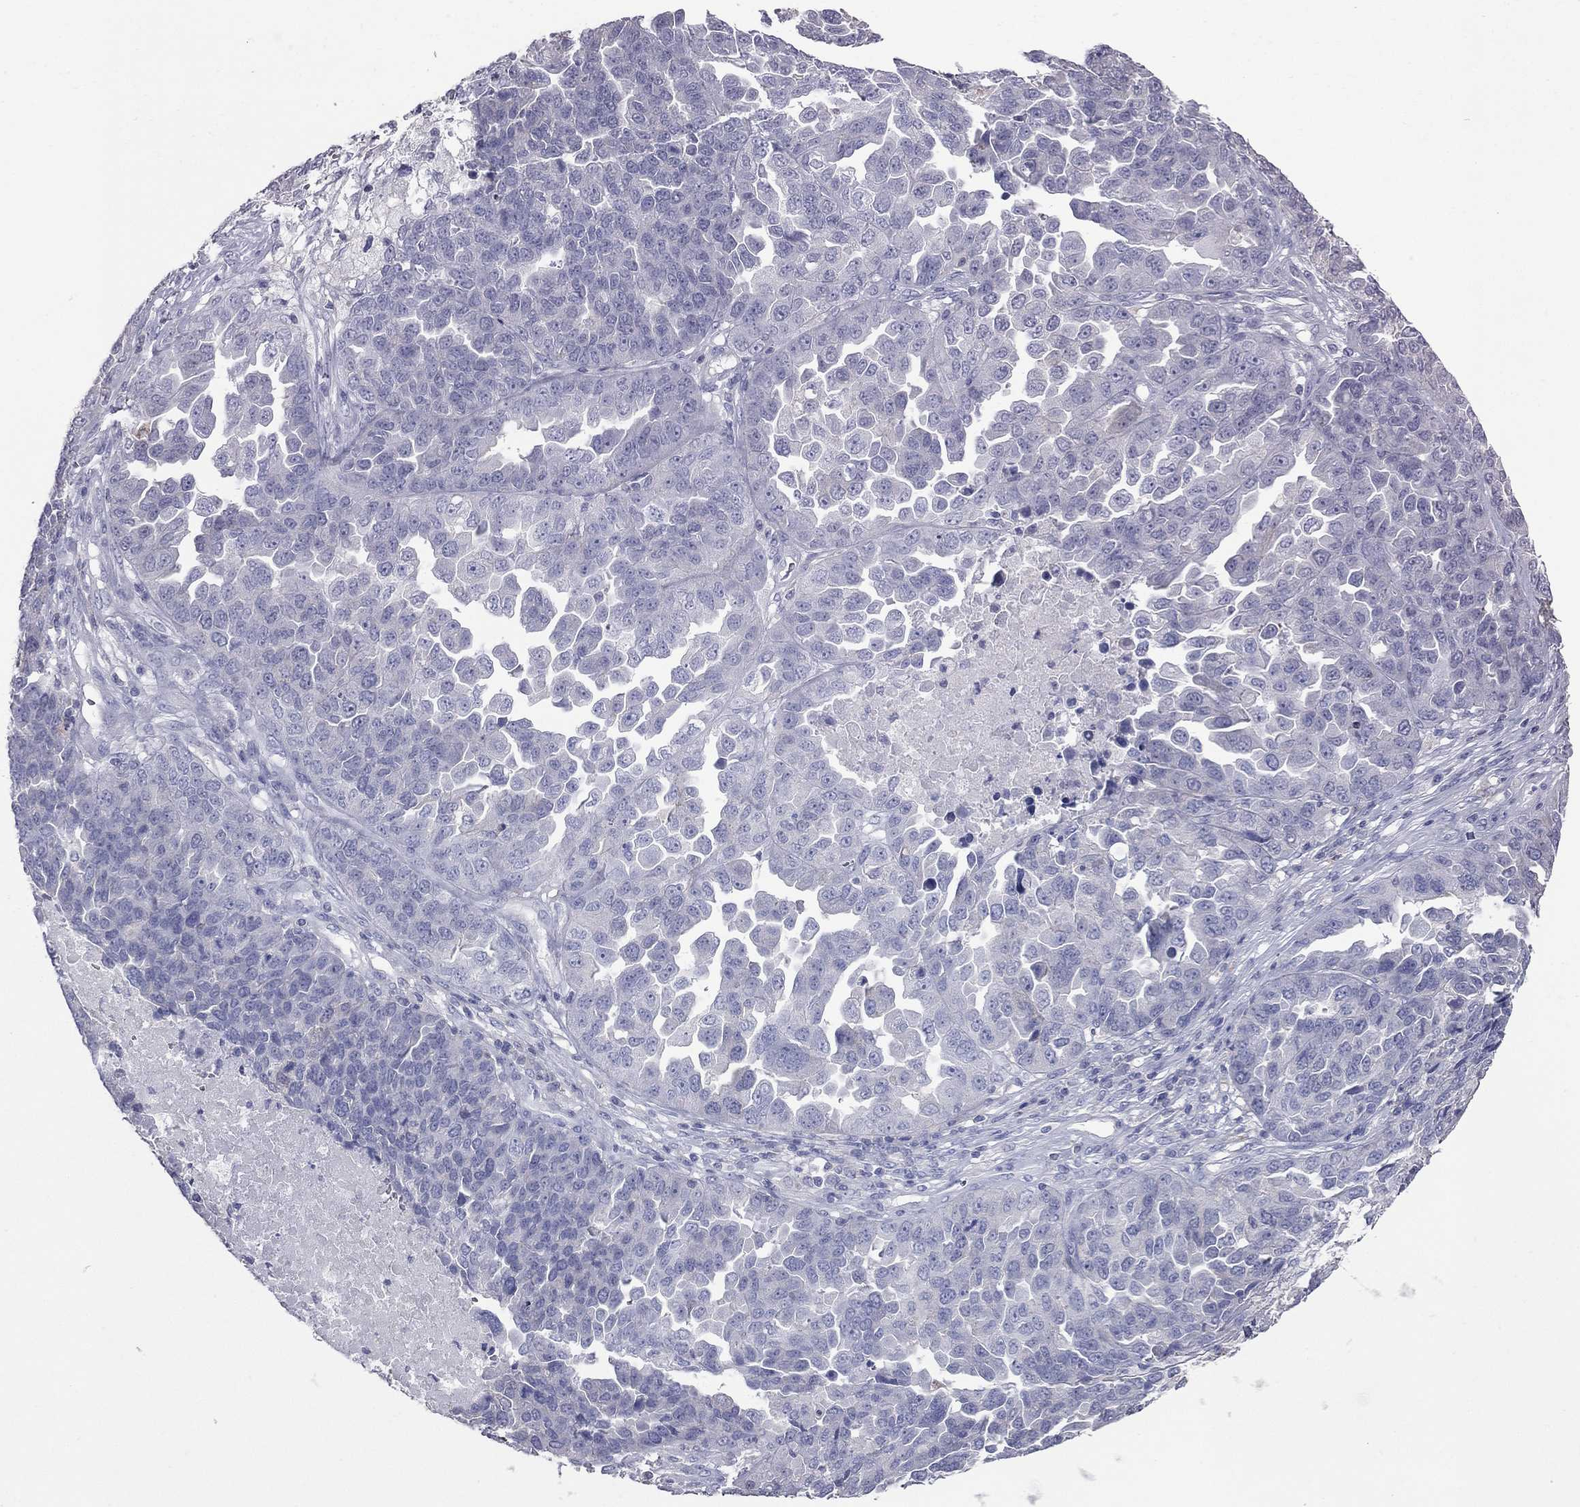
{"staining": {"intensity": "negative", "quantity": "none", "location": "none"}, "tissue": "ovarian cancer", "cell_type": "Tumor cells", "image_type": "cancer", "snomed": [{"axis": "morphology", "description": "Cystadenocarcinoma, serous, NOS"}, {"axis": "topography", "description": "Ovary"}], "caption": "DAB immunohistochemical staining of ovarian cancer (serous cystadenocarcinoma) exhibits no significant staining in tumor cells. Nuclei are stained in blue.", "gene": "ACTL7B", "patient": {"sex": "female", "age": 87}}